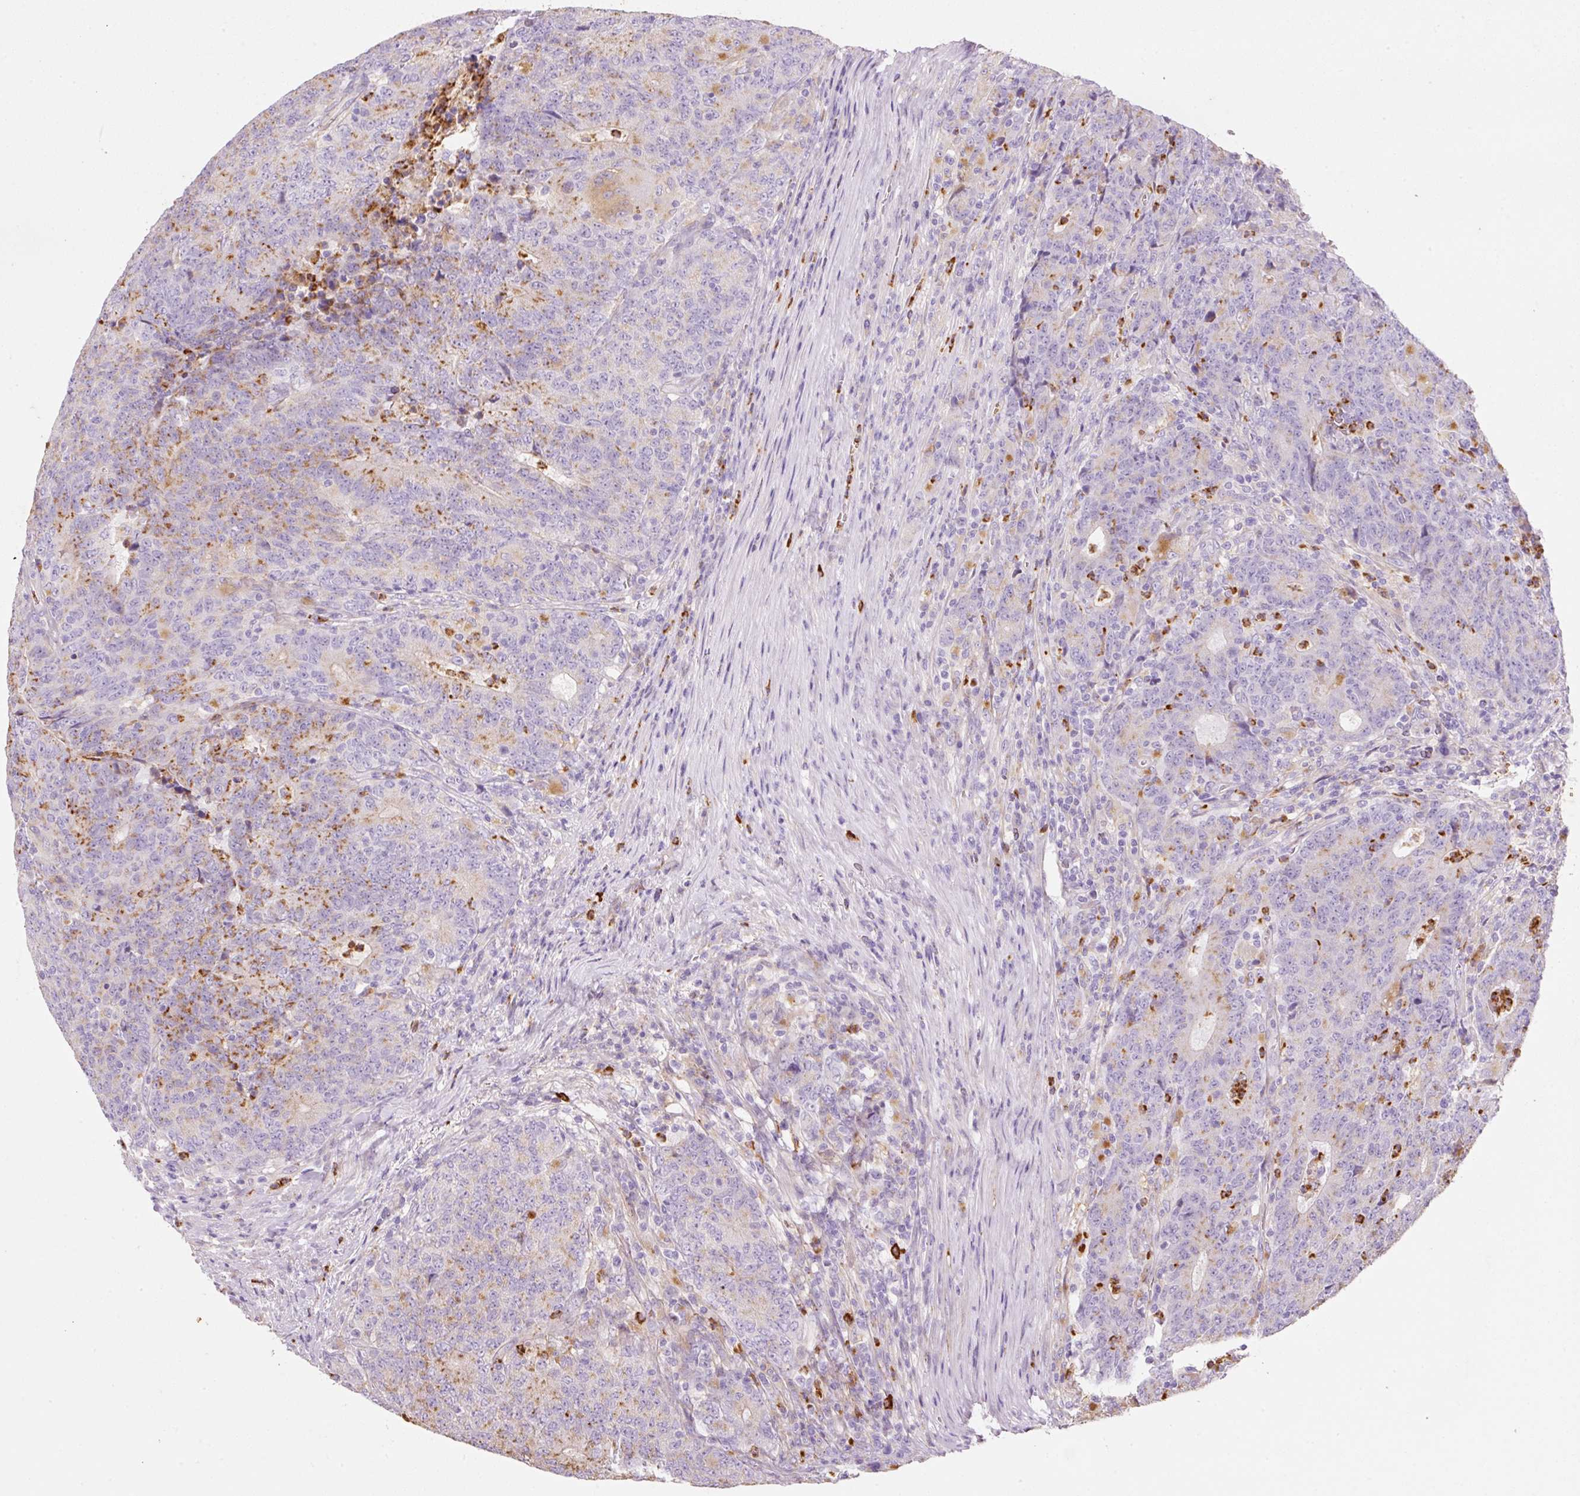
{"staining": {"intensity": "moderate", "quantity": "25%-75%", "location": "cytoplasmic/membranous"}, "tissue": "colorectal cancer", "cell_type": "Tumor cells", "image_type": "cancer", "snomed": [{"axis": "morphology", "description": "Adenocarcinoma, NOS"}, {"axis": "topography", "description": "Colon"}], "caption": "Immunohistochemistry (IHC) histopathology image of human colorectal cancer stained for a protein (brown), which exhibits medium levels of moderate cytoplasmic/membranous staining in approximately 25%-75% of tumor cells.", "gene": "TMC8", "patient": {"sex": "female", "age": 75}}